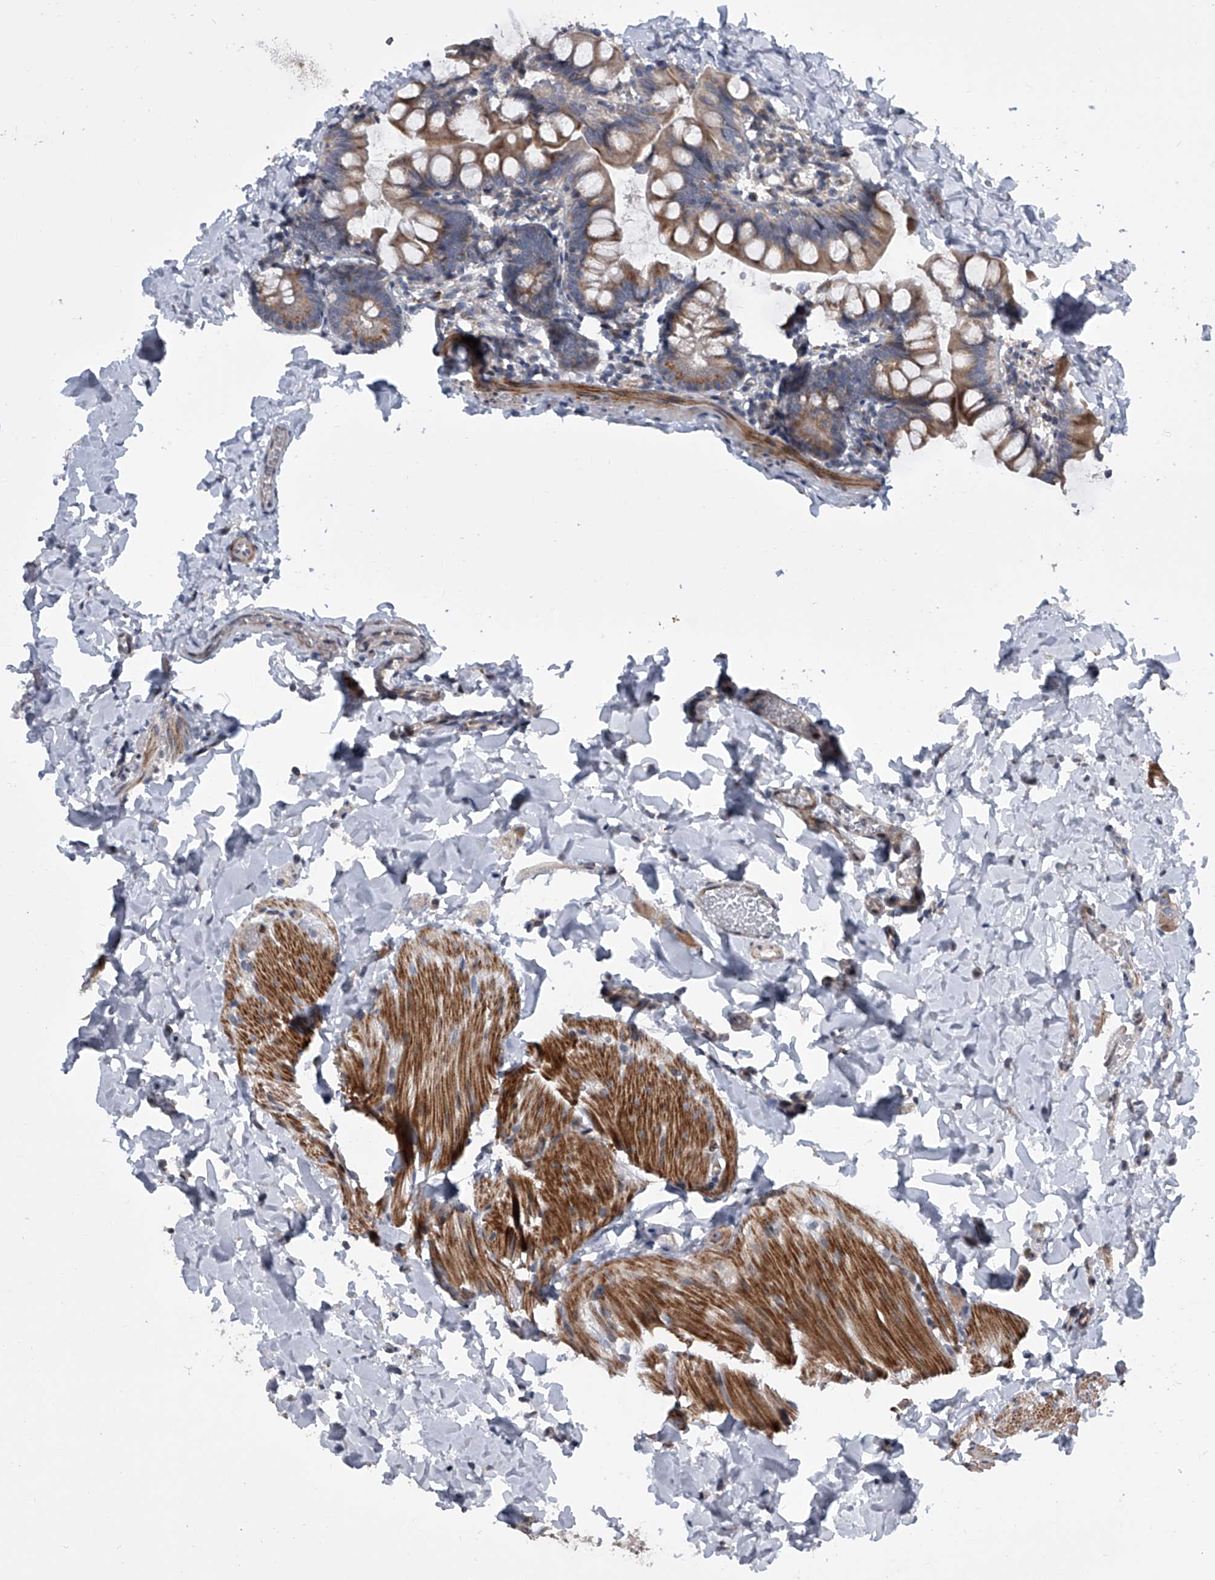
{"staining": {"intensity": "moderate", "quantity": ">75%", "location": "cytoplasmic/membranous"}, "tissue": "small intestine", "cell_type": "Glandular cells", "image_type": "normal", "snomed": [{"axis": "morphology", "description": "Normal tissue, NOS"}, {"axis": "topography", "description": "Small intestine"}], "caption": "Glandular cells exhibit moderate cytoplasmic/membranous positivity in about >75% of cells in unremarkable small intestine. Ihc stains the protein of interest in brown and the nuclei are stained blue.", "gene": "DLGAP2", "patient": {"sex": "male", "age": 7}}